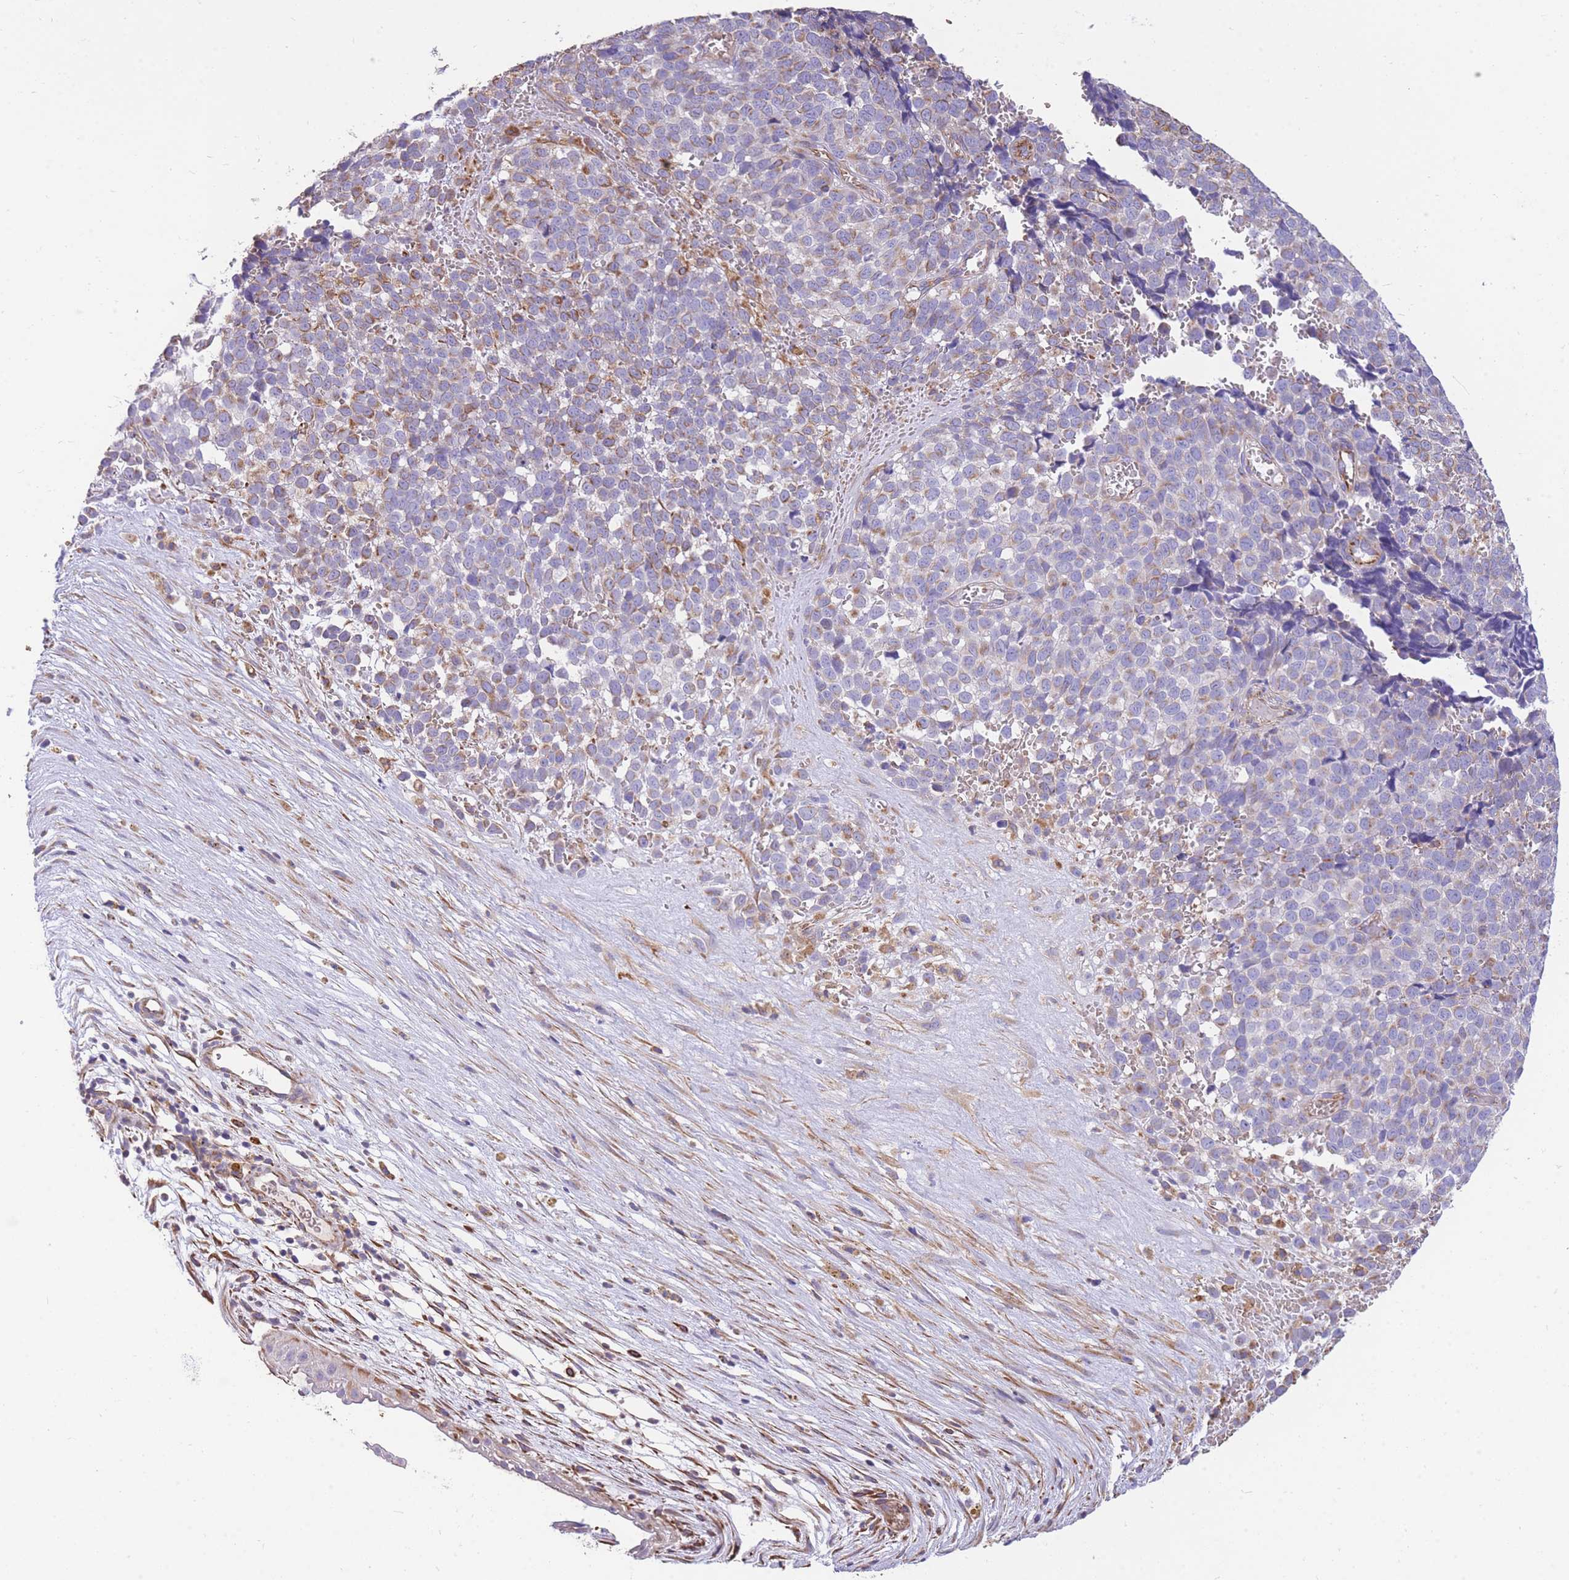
{"staining": {"intensity": "moderate", "quantity": "<25%", "location": "cytoplasmic/membranous"}, "tissue": "melanoma", "cell_type": "Tumor cells", "image_type": "cancer", "snomed": [{"axis": "morphology", "description": "Malignant melanoma, NOS"}, {"axis": "topography", "description": "Nose, NOS"}], "caption": "Immunohistochemical staining of human melanoma shows low levels of moderate cytoplasmic/membranous protein positivity in approximately <25% of tumor cells. The protein of interest is stained brown, and the nuclei are stained in blue (DAB IHC with brightfield microscopy, high magnification).", "gene": "ANKRD53", "patient": {"sex": "female", "age": 48}}